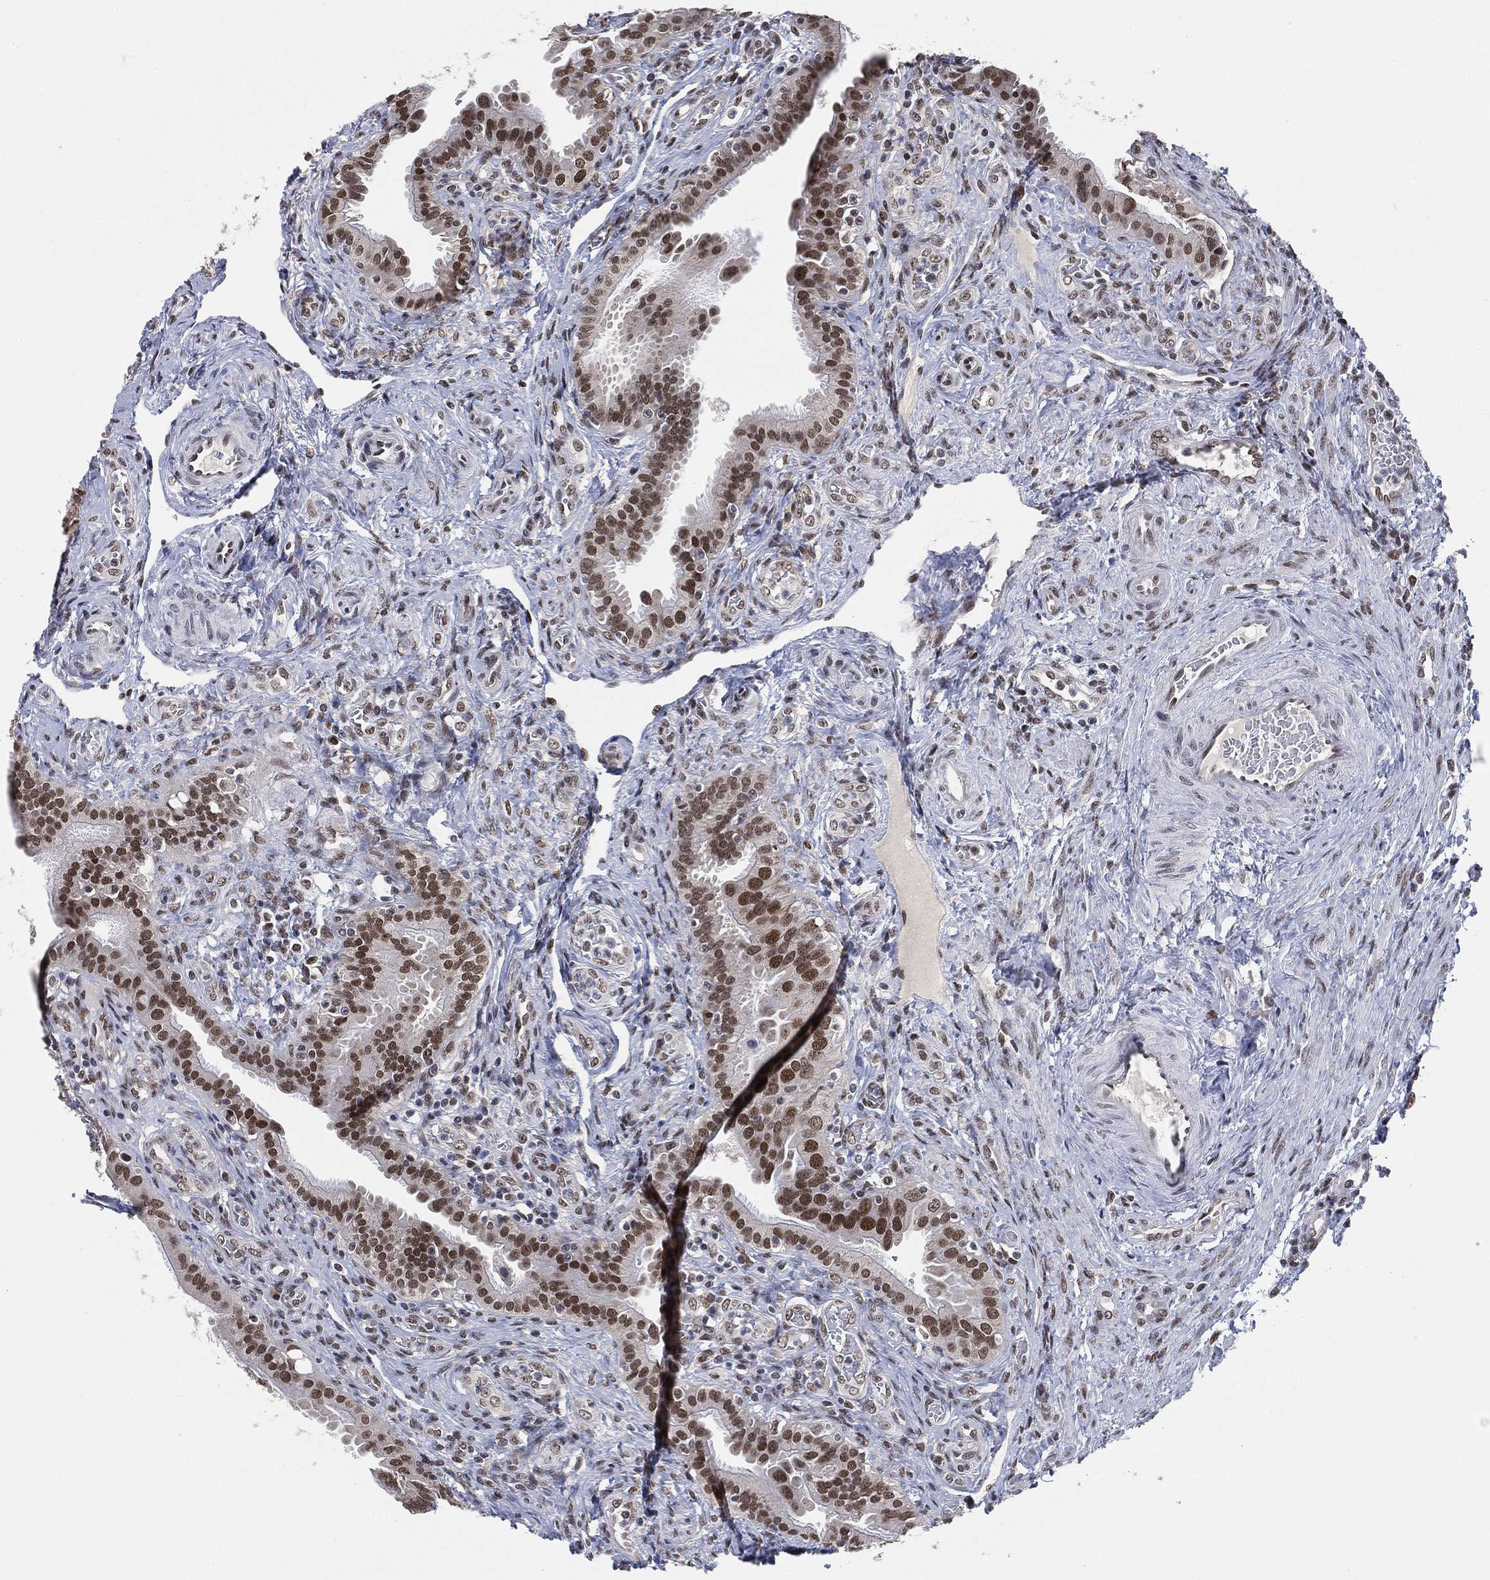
{"staining": {"intensity": "strong", "quantity": "25%-75%", "location": "nuclear"}, "tissue": "fallopian tube", "cell_type": "Glandular cells", "image_type": "normal", "snomed": [{"axis": "morphology", "description": "Normal tissue, NOS"}, {"axis": "topography", "description": "Fallopian tube"}], "caption": "A histopathology image showing strong nuclear staining in about 25%-75% of glandular cells in normal fallopian tube, as visualized by brown immunohistochemical staining.", "gene": "YLPM1", "patient": {"sex": "female", "age": 41}}